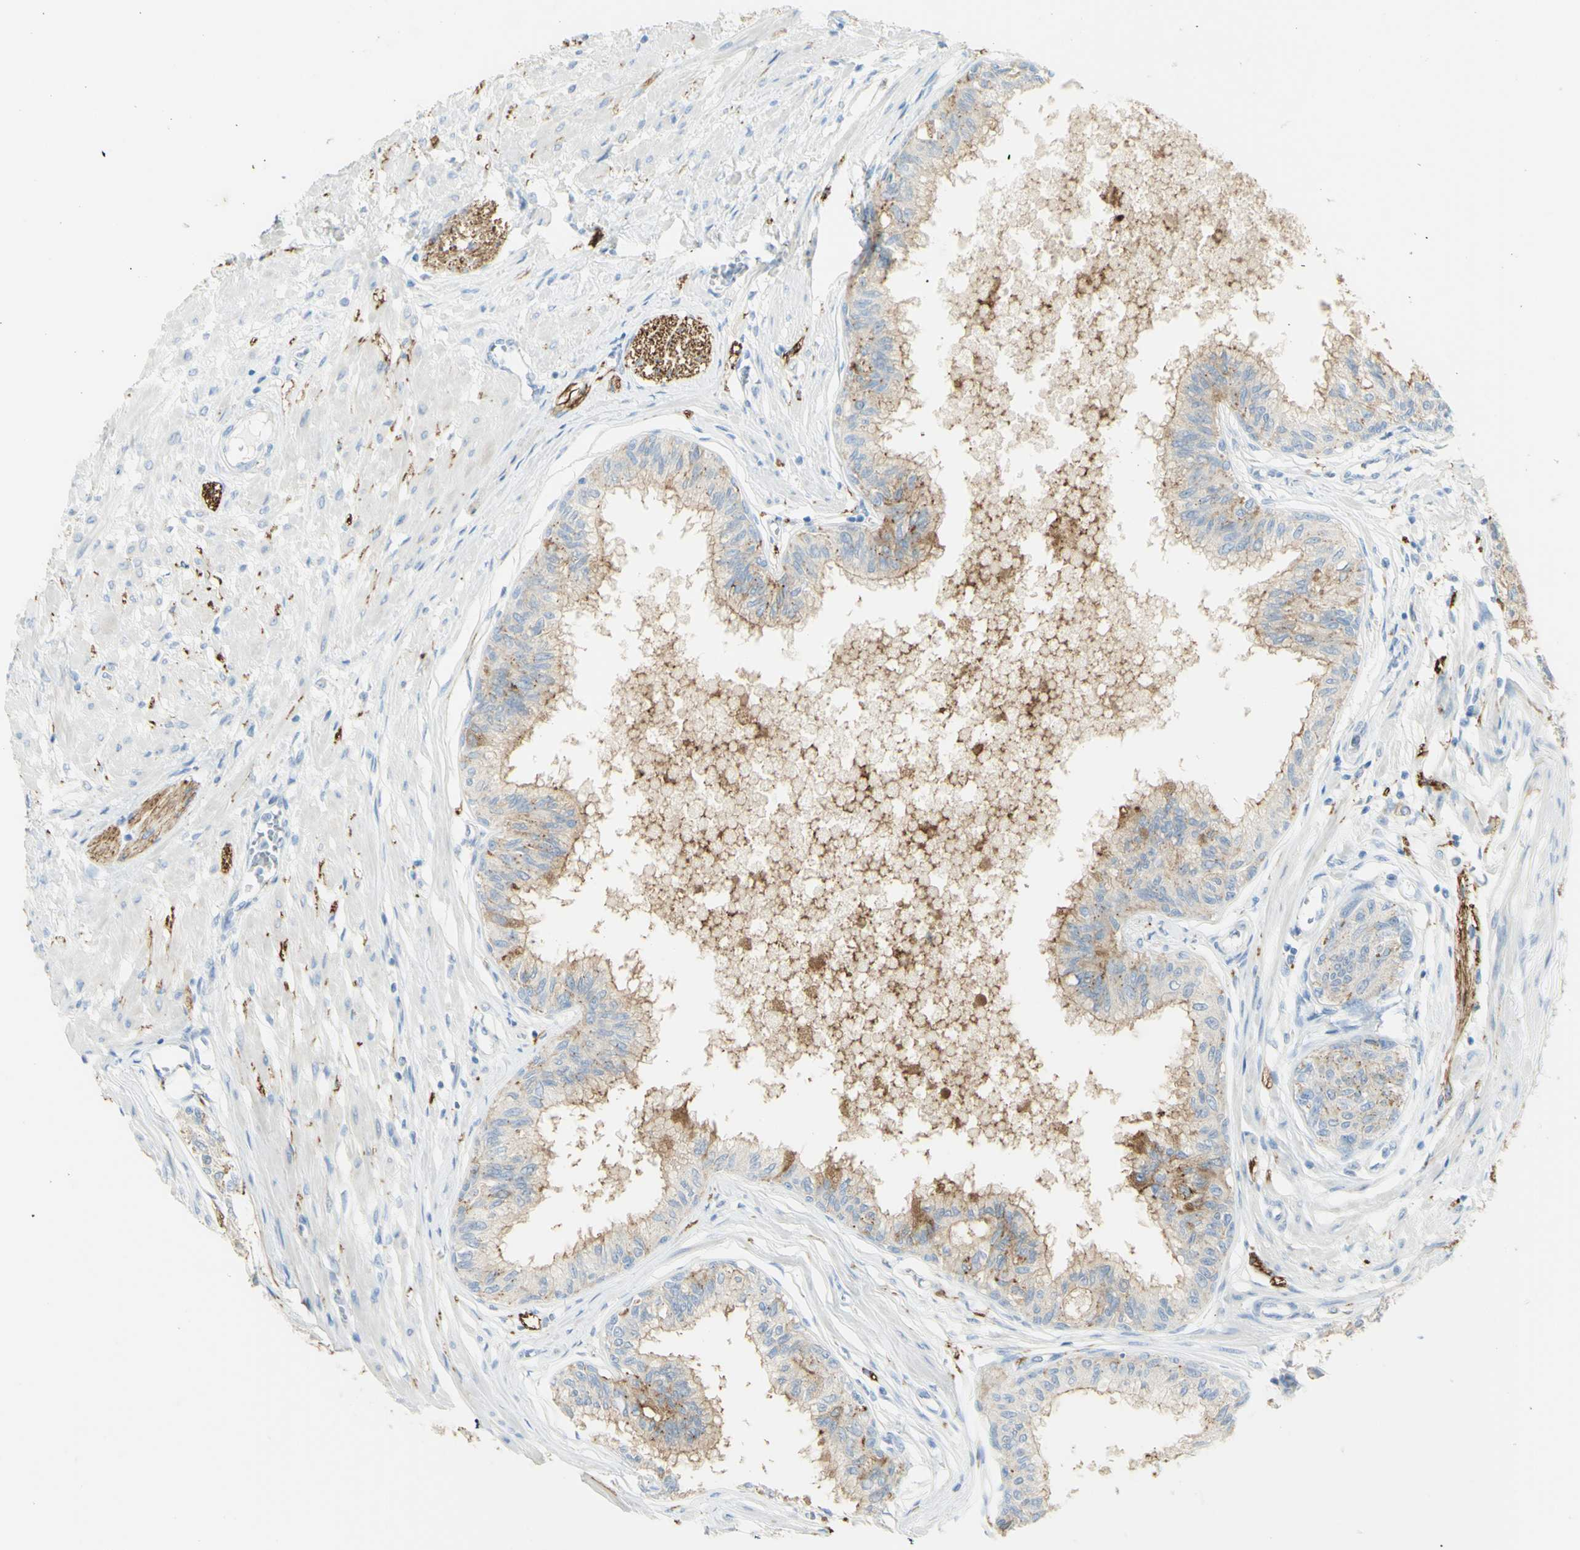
{"staining": {"intensity": "moderate", "quantity": "25%-75%", "location": "cytoplasmic/membranous"}, "tissue": "prostate", "cell_type": "Glandular cells", "image_type": "normal", "snomed": [{"axis": "morphology", "description": "Normal tissue, NOS"}, {"axis": "topography", "description": "Prostate"}, {"axis": "topography", "description": "Seminal veicle"}], "caption": "An immunohistochemistry image of normal tissue is shown. Protein staining in brown shows moderate cytoplasmic/membranous positivity in prostate within glandular cells.", "gene": "TSPAN1", "patient": {"sex": "male", "age": 60}}